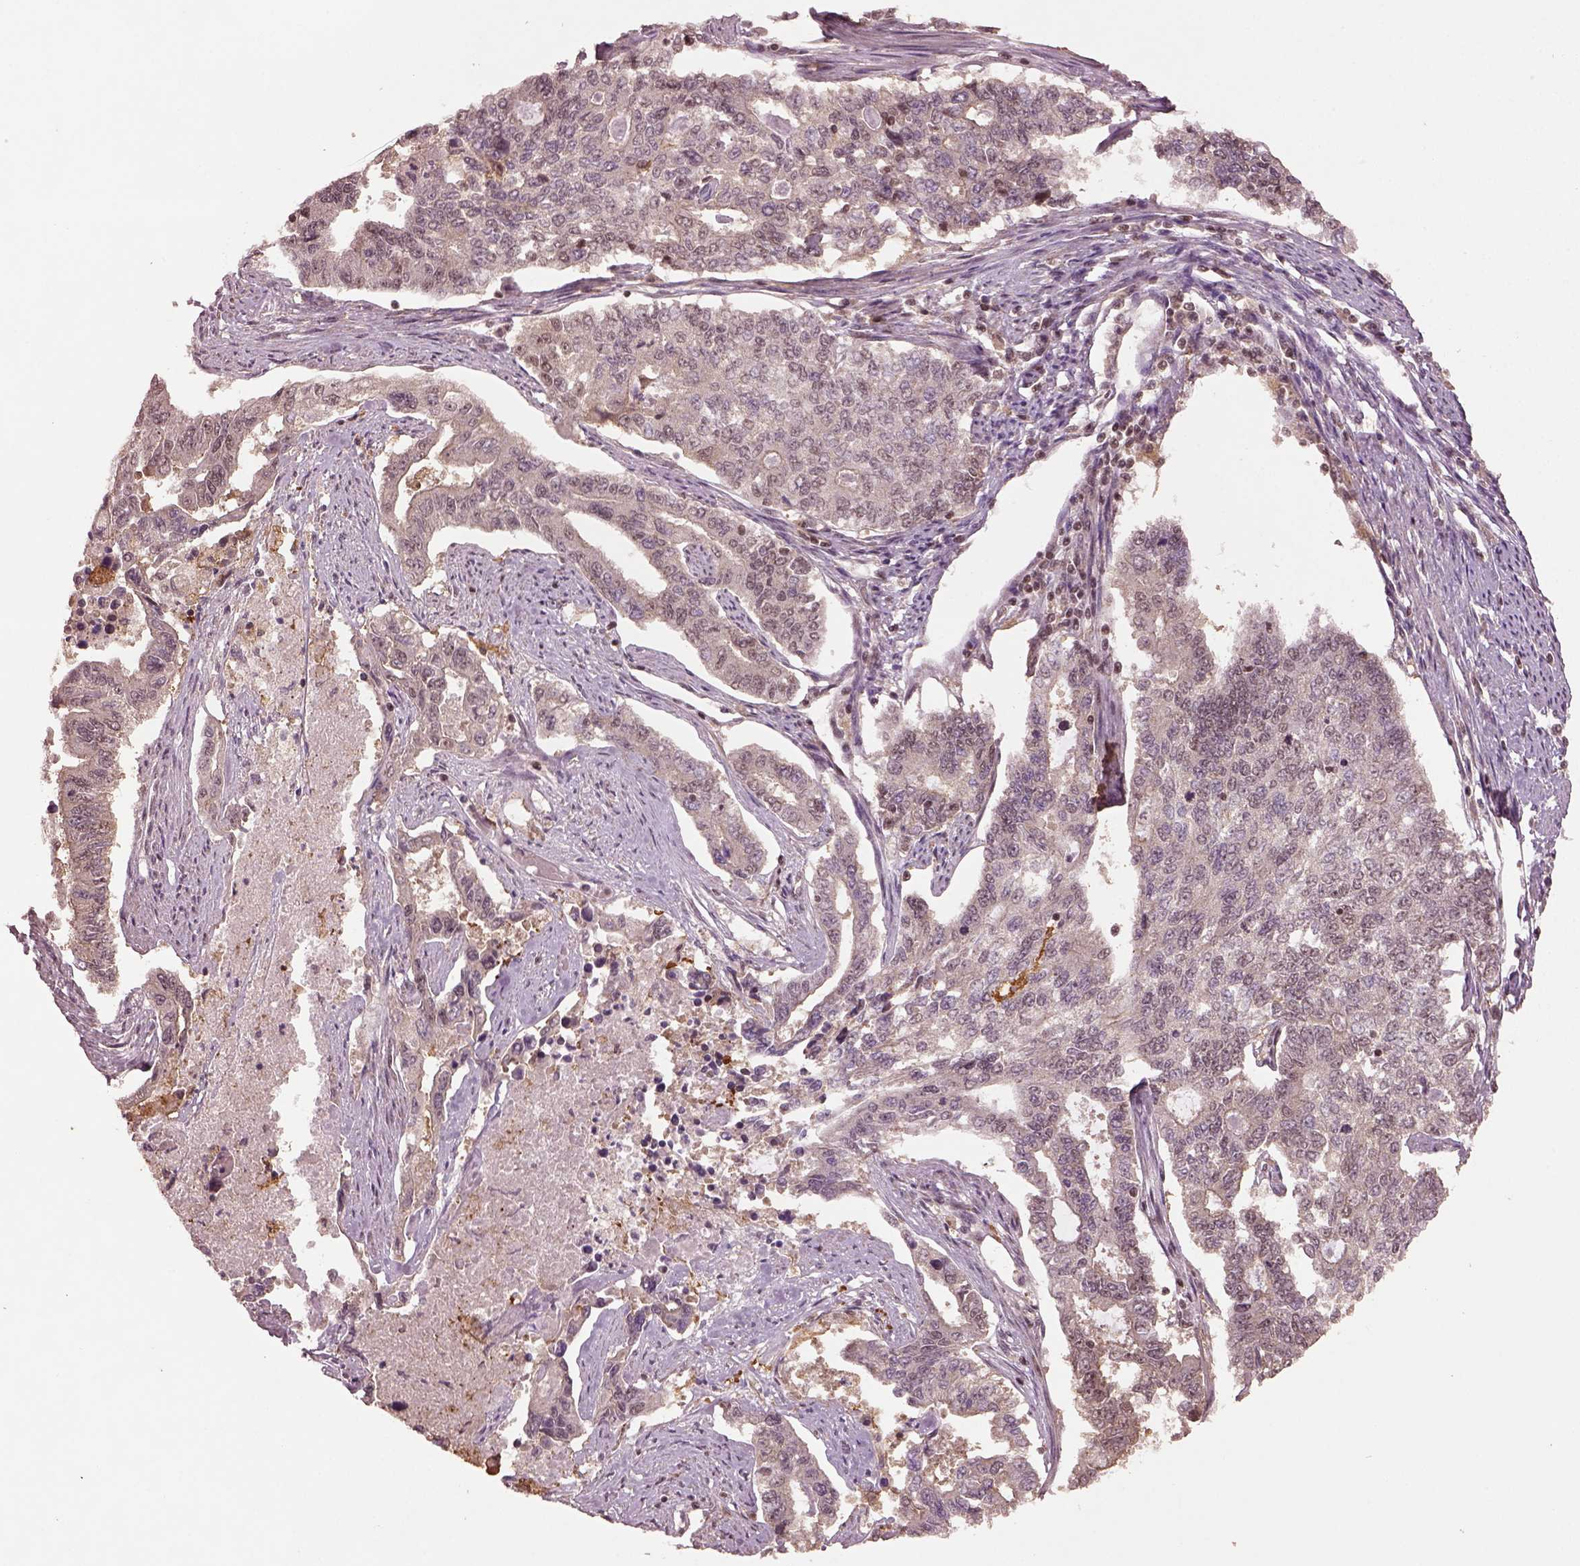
{"staining": {"intensity": "weak", "quantity": "25%-75%", "location": "nuclear"}, "tissue": "endometrial cancer", "cell_type": "Tumor cells", "image_type": "cancer", "snomed": [{"axis": "morphology", "description": "Adenocarcinoma, NOS"}, {"axis": "topography", "description": "Uterus"}], "caption": "Protein staining of adenocarcinoma (endometrial) tissue shows weak nuclear expression in approximately 25%-75% of tumor cells. The staining was performed using DAB to visualize the protein expression in brown, while the nuclei were stained in blue with hematoxylin (Magnification: 20x).", "gene": "BRD9", "patient": {"sex": "female", "age": 59}}